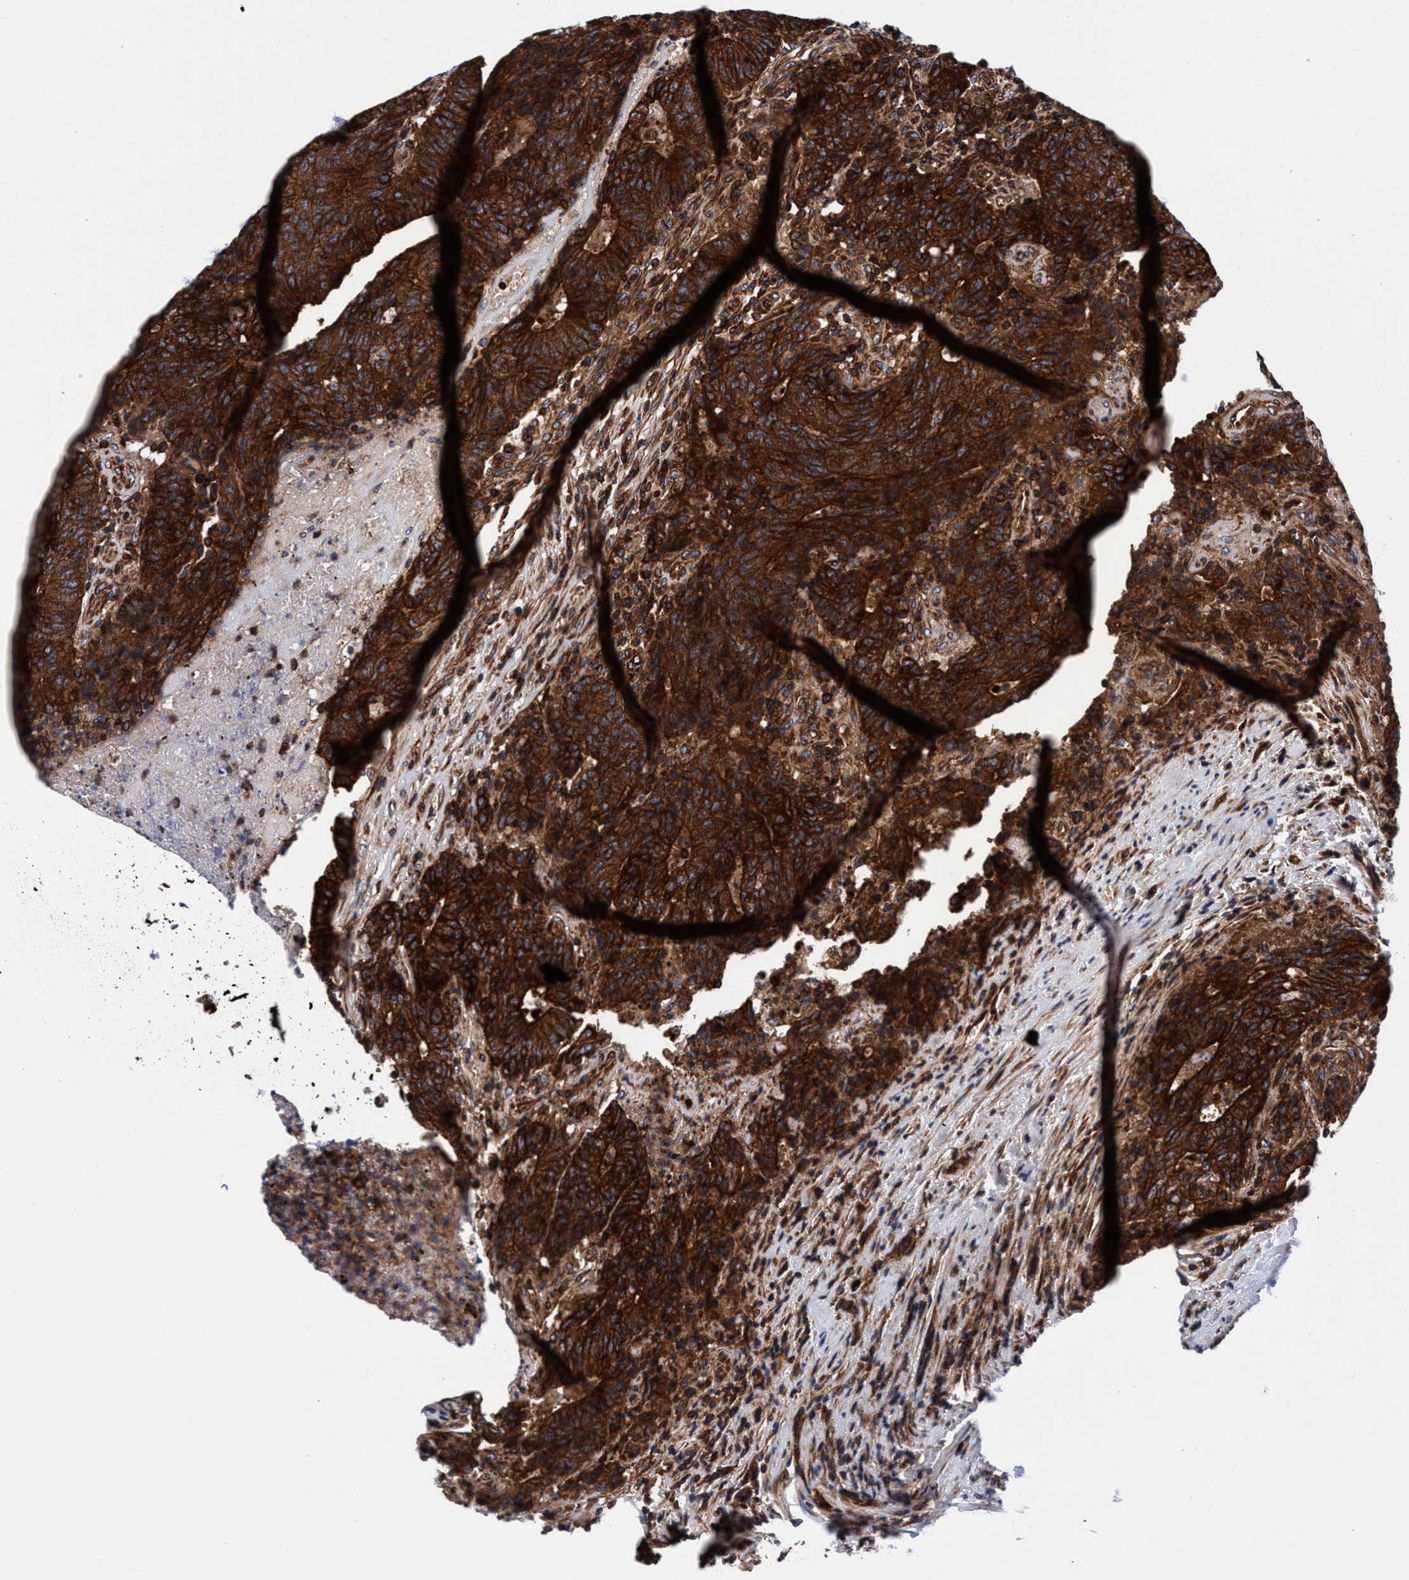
{"staining": {"intensity": "strong", "quantity": ">75%", "location": "cytoplasmic/membranous"}, "tissue": "colorectal cancer", "cell_type": "Tumor cells", "image_type": "cancer", "snomed": [{"axis": "morphology", "description": "Normal tissue, NOS"}, {"axis": "morphology", "description": "Adenocarcinoma, NOS"}, {"axis": "topography", "description": "Colon"}], "caption": "IHC of colorectal adenocarcinoma exhibits high levels of strong cytoplasmic/membranous expression in about >75% of tumor cells.", "gene": "MCM3AP", "patient": {"sex": "female", "age": 75}}